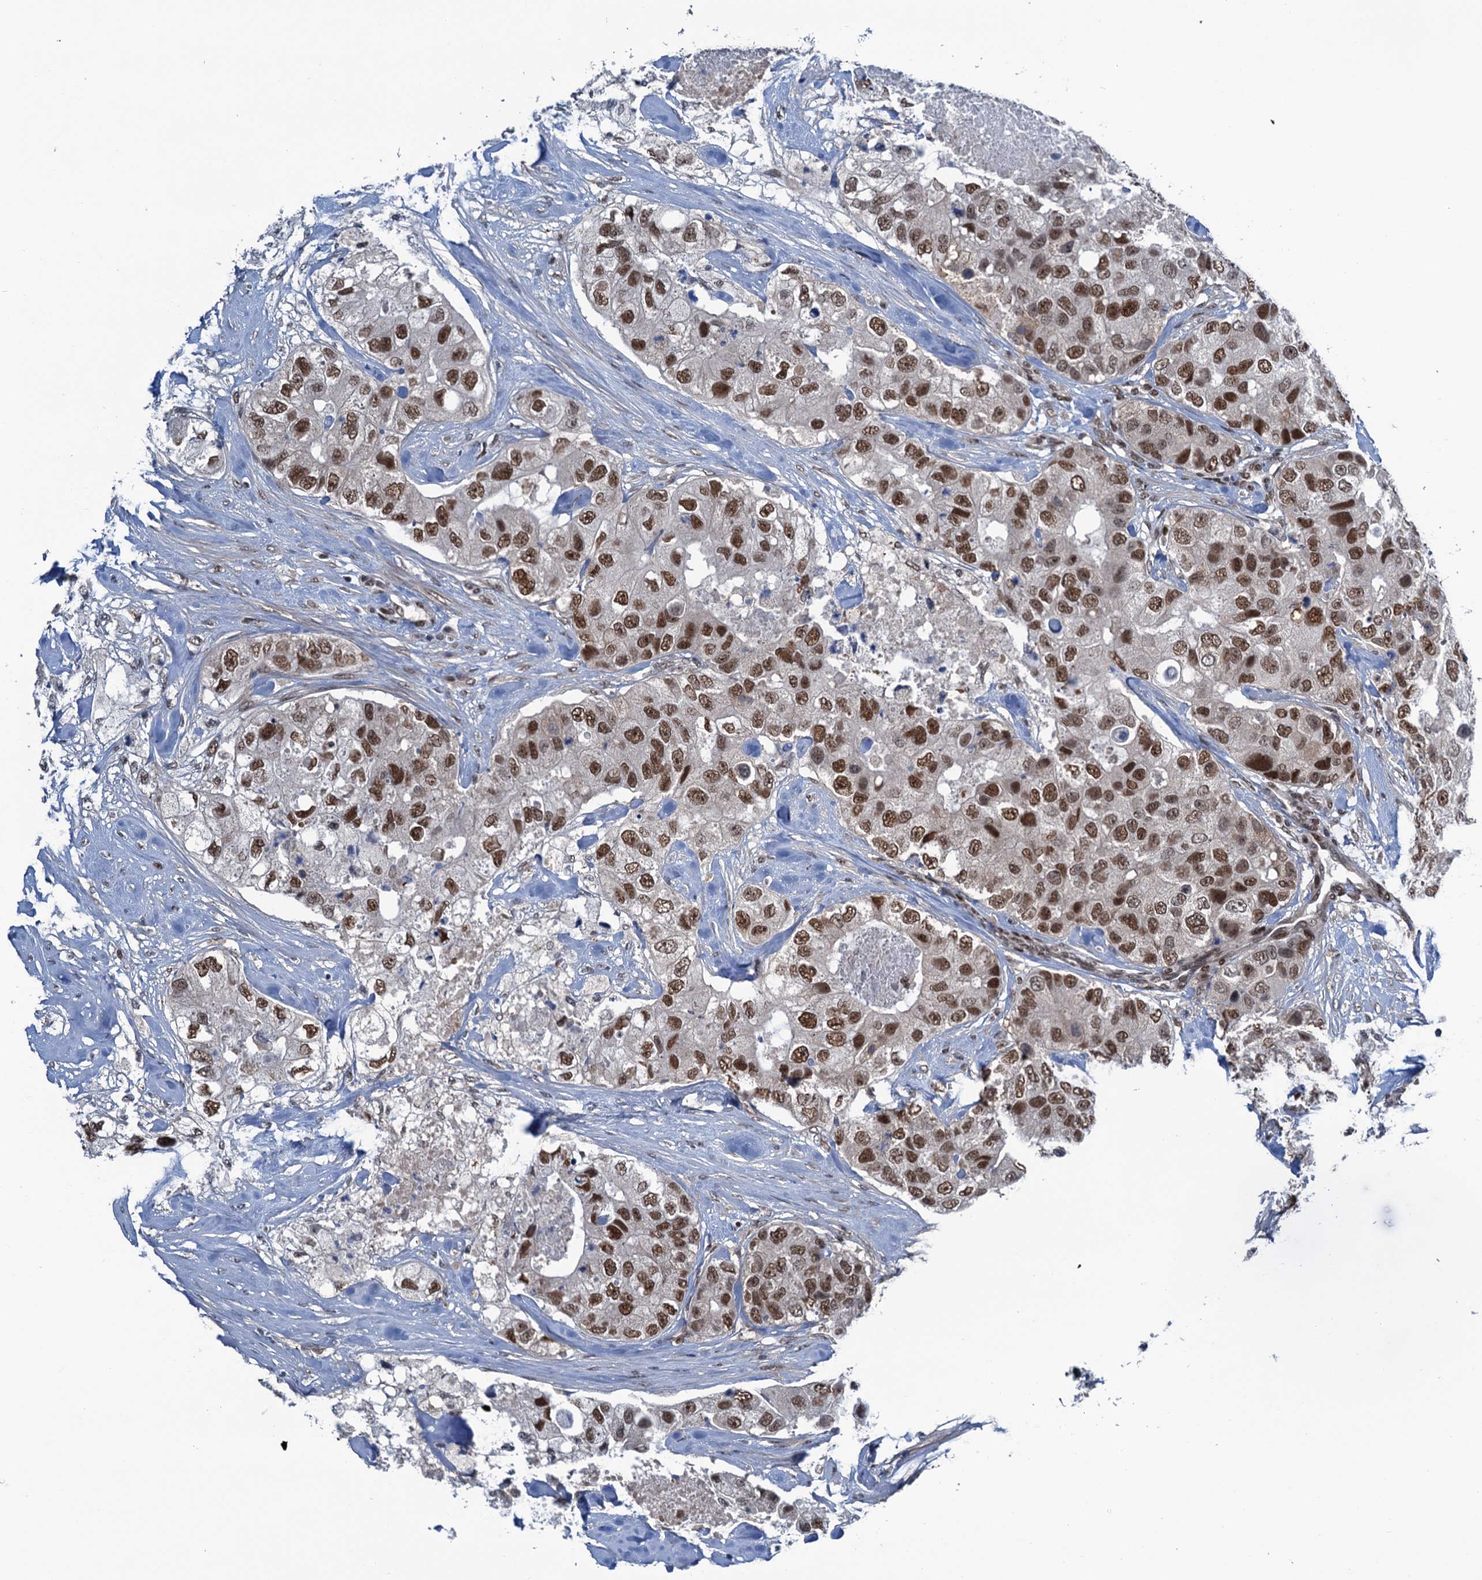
{"staining": {"intensity": "strong", "quantity": ">75%", "location": "nuclear"}, "tissue": "breast cancer", "cell_type": "Tumor cells", "image_type": "cancer", "snomed": [{"axis": "morphology", "description": "Duct carcinoma"}, {"axis": "topography", "description": "Breast"}], "caption": "Immunohistochemistry (IHC) micrograph of neoplastic tissue: human breast intraductal carcinoma stained using immunohistochemistry (IHC) demonstrates high levels of strong protein expression localized specifically in the nuclear of tumor cells, appearing as a nuclear brown color.", "gene": "SAE1", "patient": {"sex": "female", "age": 62}}